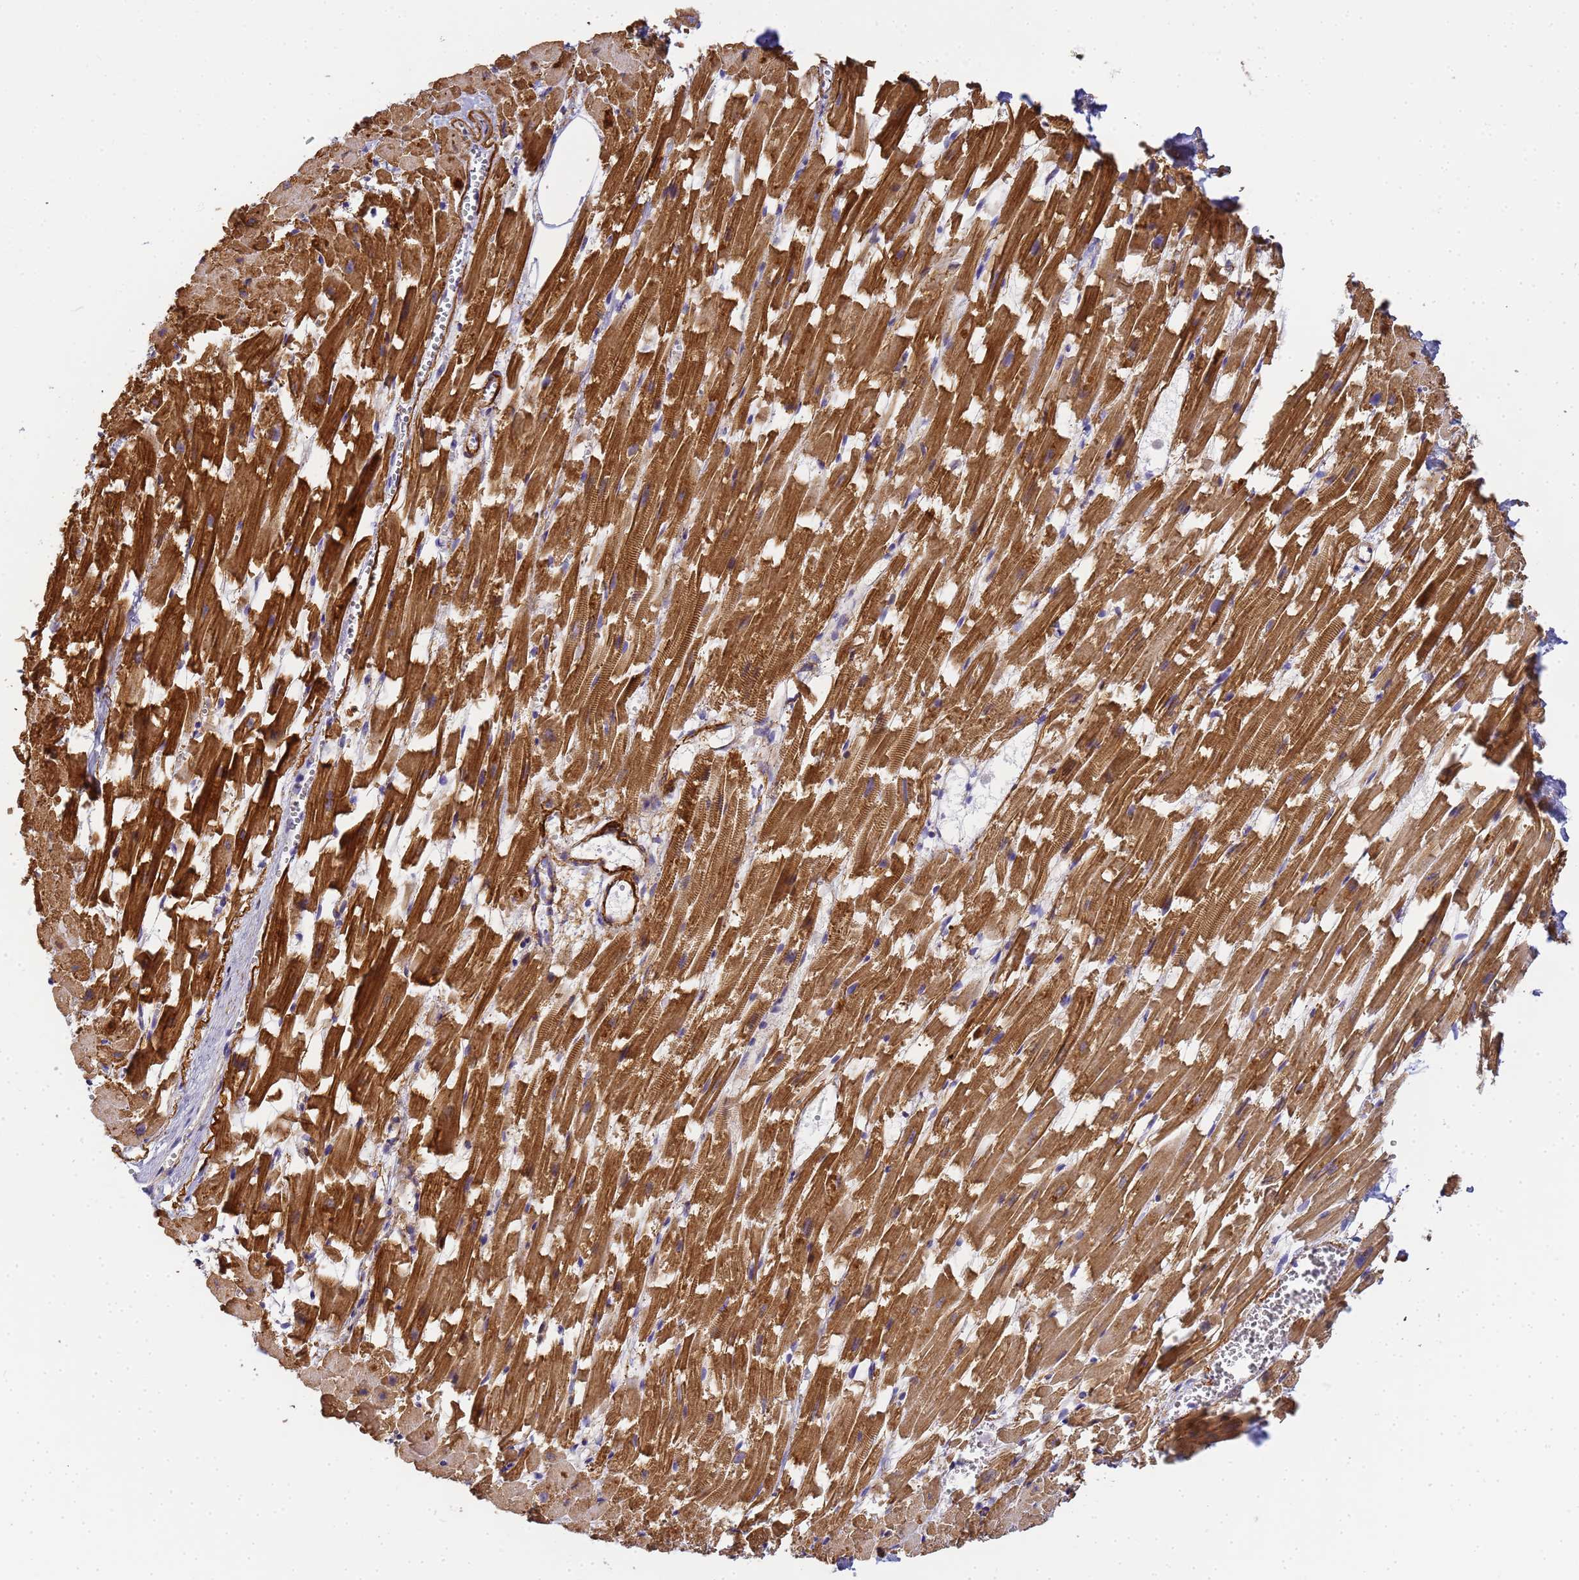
{"staining": {"intensity": "strong", "quantity": ">75%", "location": "cytoplasmic/membranous"}, "tissue": "heart muscle", "cell_type": "Cardiomyocytes", "image_type": "normal", "snomed": [{"axis": "morphology", "description": "Normal tissue, NOS"}, {"axis": "topography", "description": "Heart"}], "caption": "This is an image of immunohistochemistry (IHC) staining of benign heart muscle, which shows strong positivity in the cytoplasmic/membranous of cardiomyocytes.", "gene": "MYL10", "patient": {"sex": "female", "age": 64}}